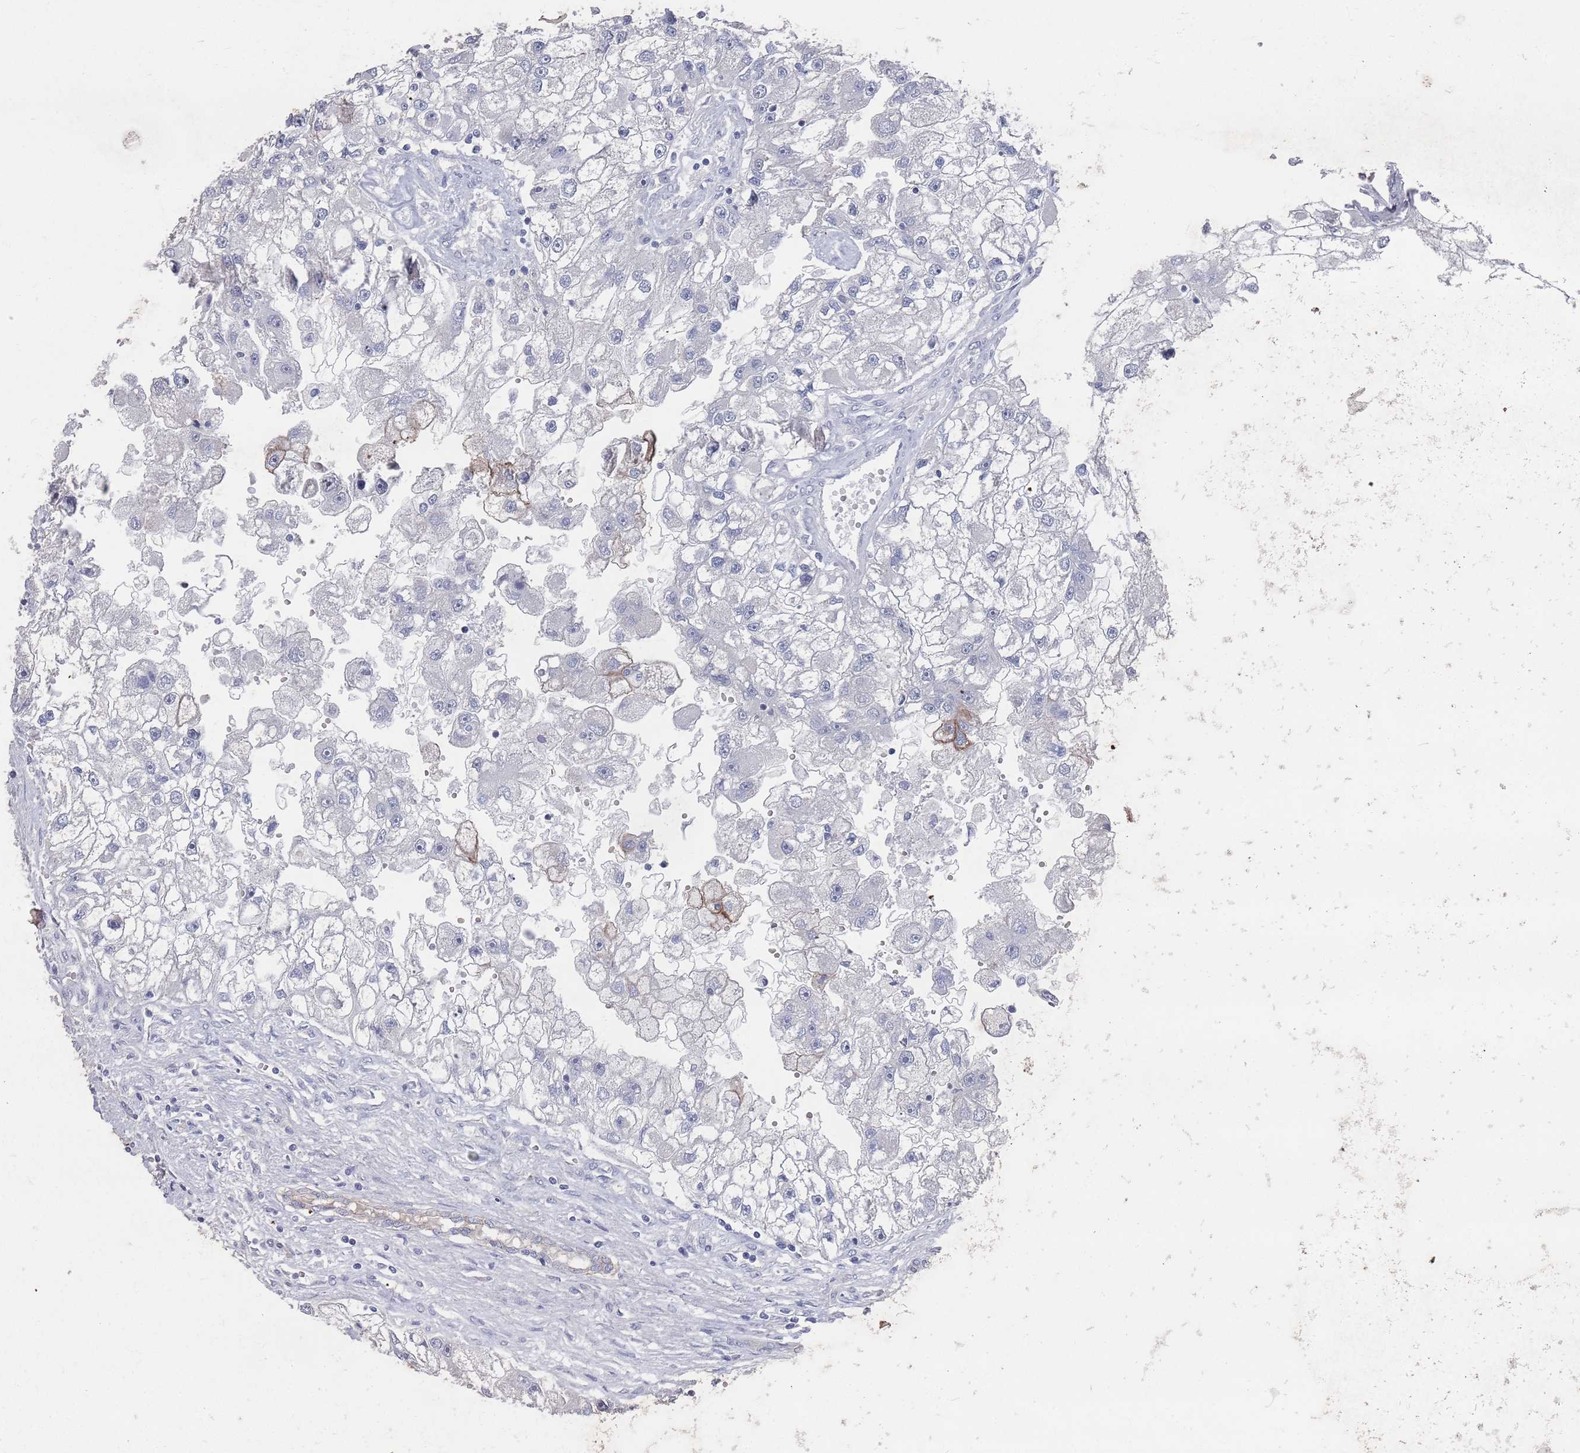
{"staining": {"intensity": "negative", "quantity": "none", "location": "none"}, "tissue": "renal cancer", "cell_type": "Tumor cells", "image_type": "cancer", "snomed": [{"axis": "morphology", "description": "Adenocarcinoma, NOS"}, {"axis": "topography", "description": "Kidney"}], "caption": "Immunohistochemistry image of neoplastic tissue: human renal cancer stained with DAB (3,3'-diaminobenzidine) displays no significant protein expression in tumor cells. Nuclei are stained in blue.", "gene": "PROM2", "patient": {"sex": "male", "age": 63}}